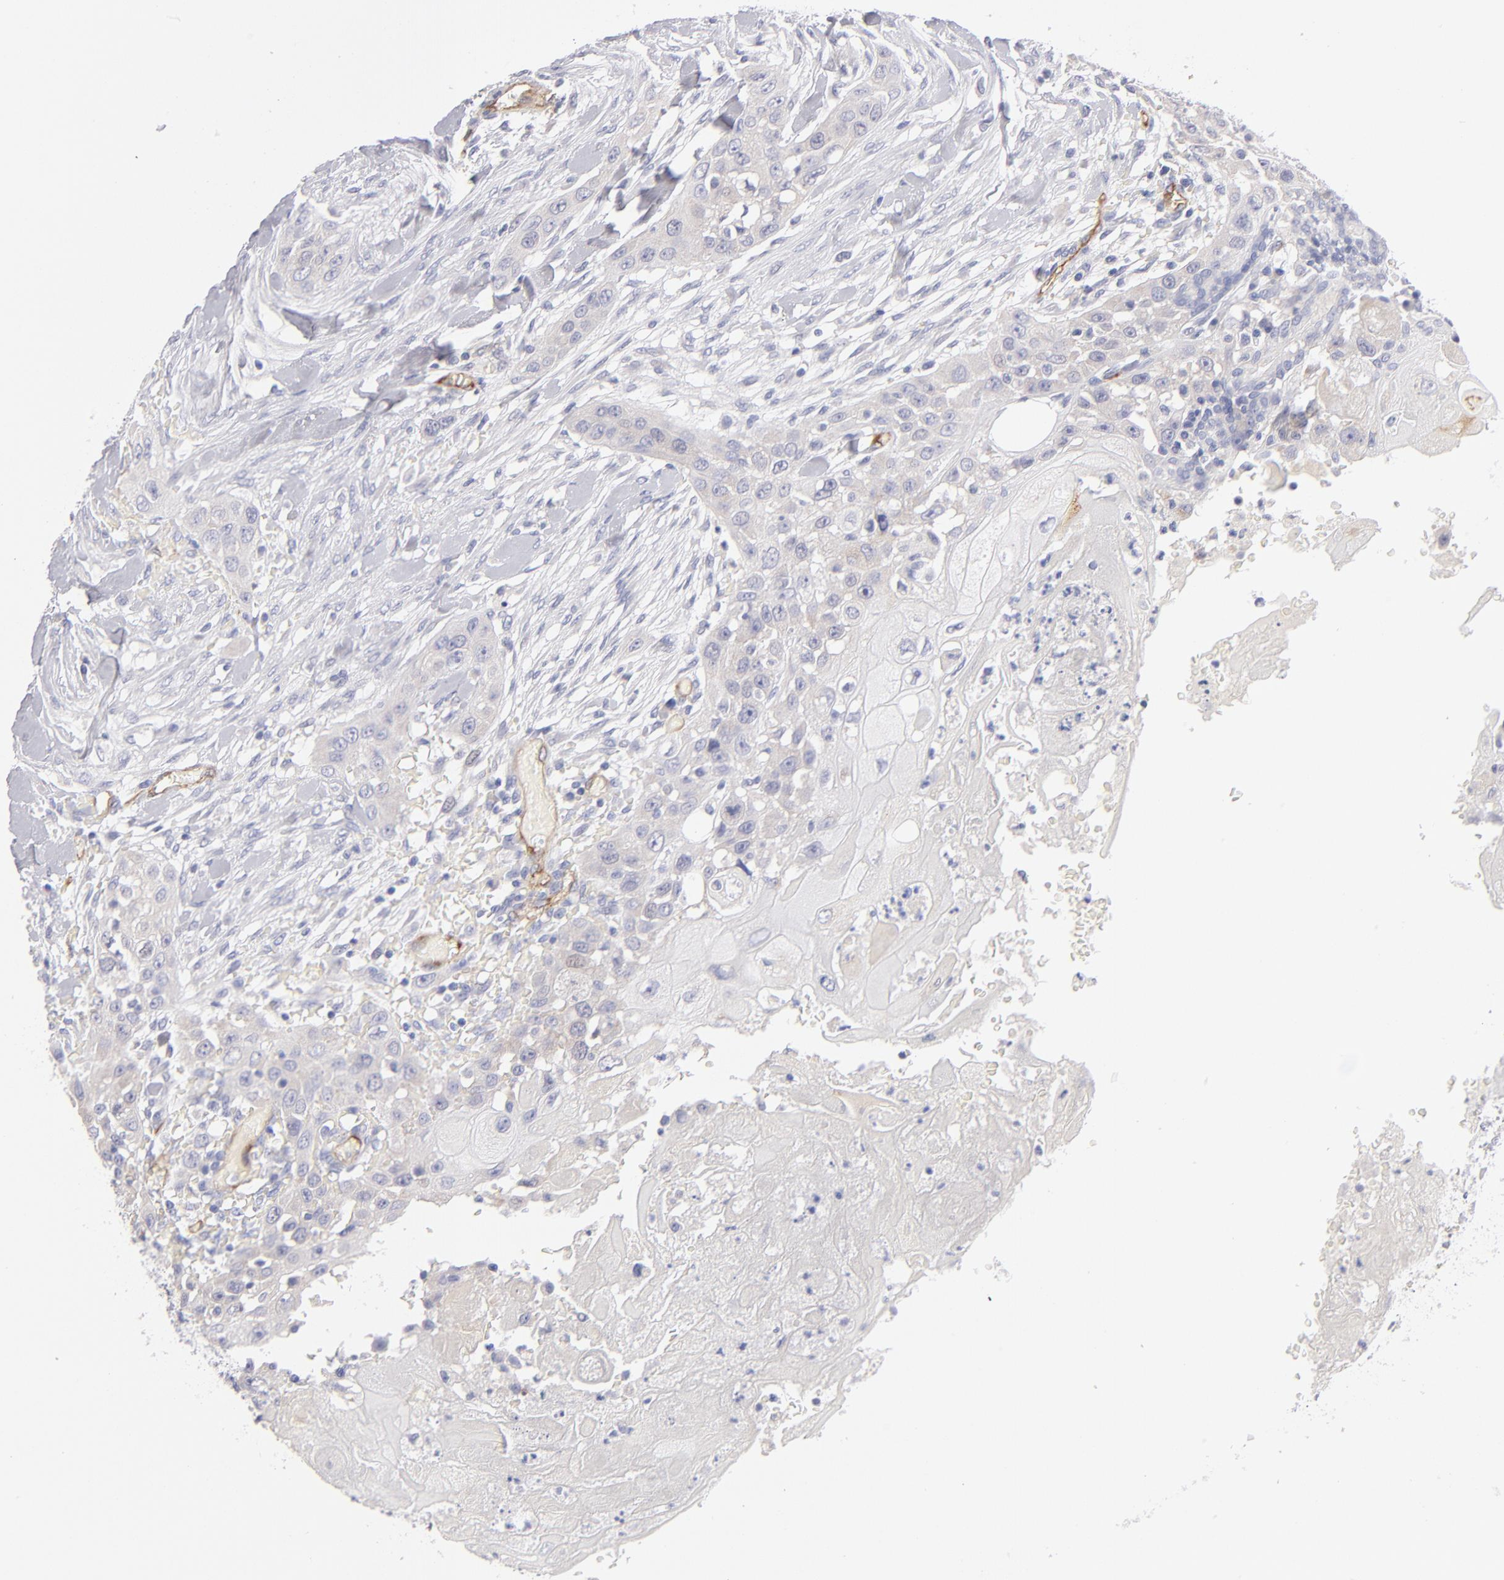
{"staining": {"intensity": "negative", "quantity": "none", "location": "none"}, "tissue": "head and neck cancer", "cell_type": "Tumor cells", "image_type": "cancer", "snomed": [{"axis": "morphology", "description": "Neoplasm, malignant, NOS"}, {"axis": "topography", "description": "Salivary gland"}, {"axis": "topography", "description": "Head-Neck"}], "caption": "DAB immunohistochemical staining of human head and neck cancer (neoplasm (malignant)) demonstrates no significant expression in tumor cells.", "gene": "PLVAP", "patient": {"sex": "male", "age": 43}}